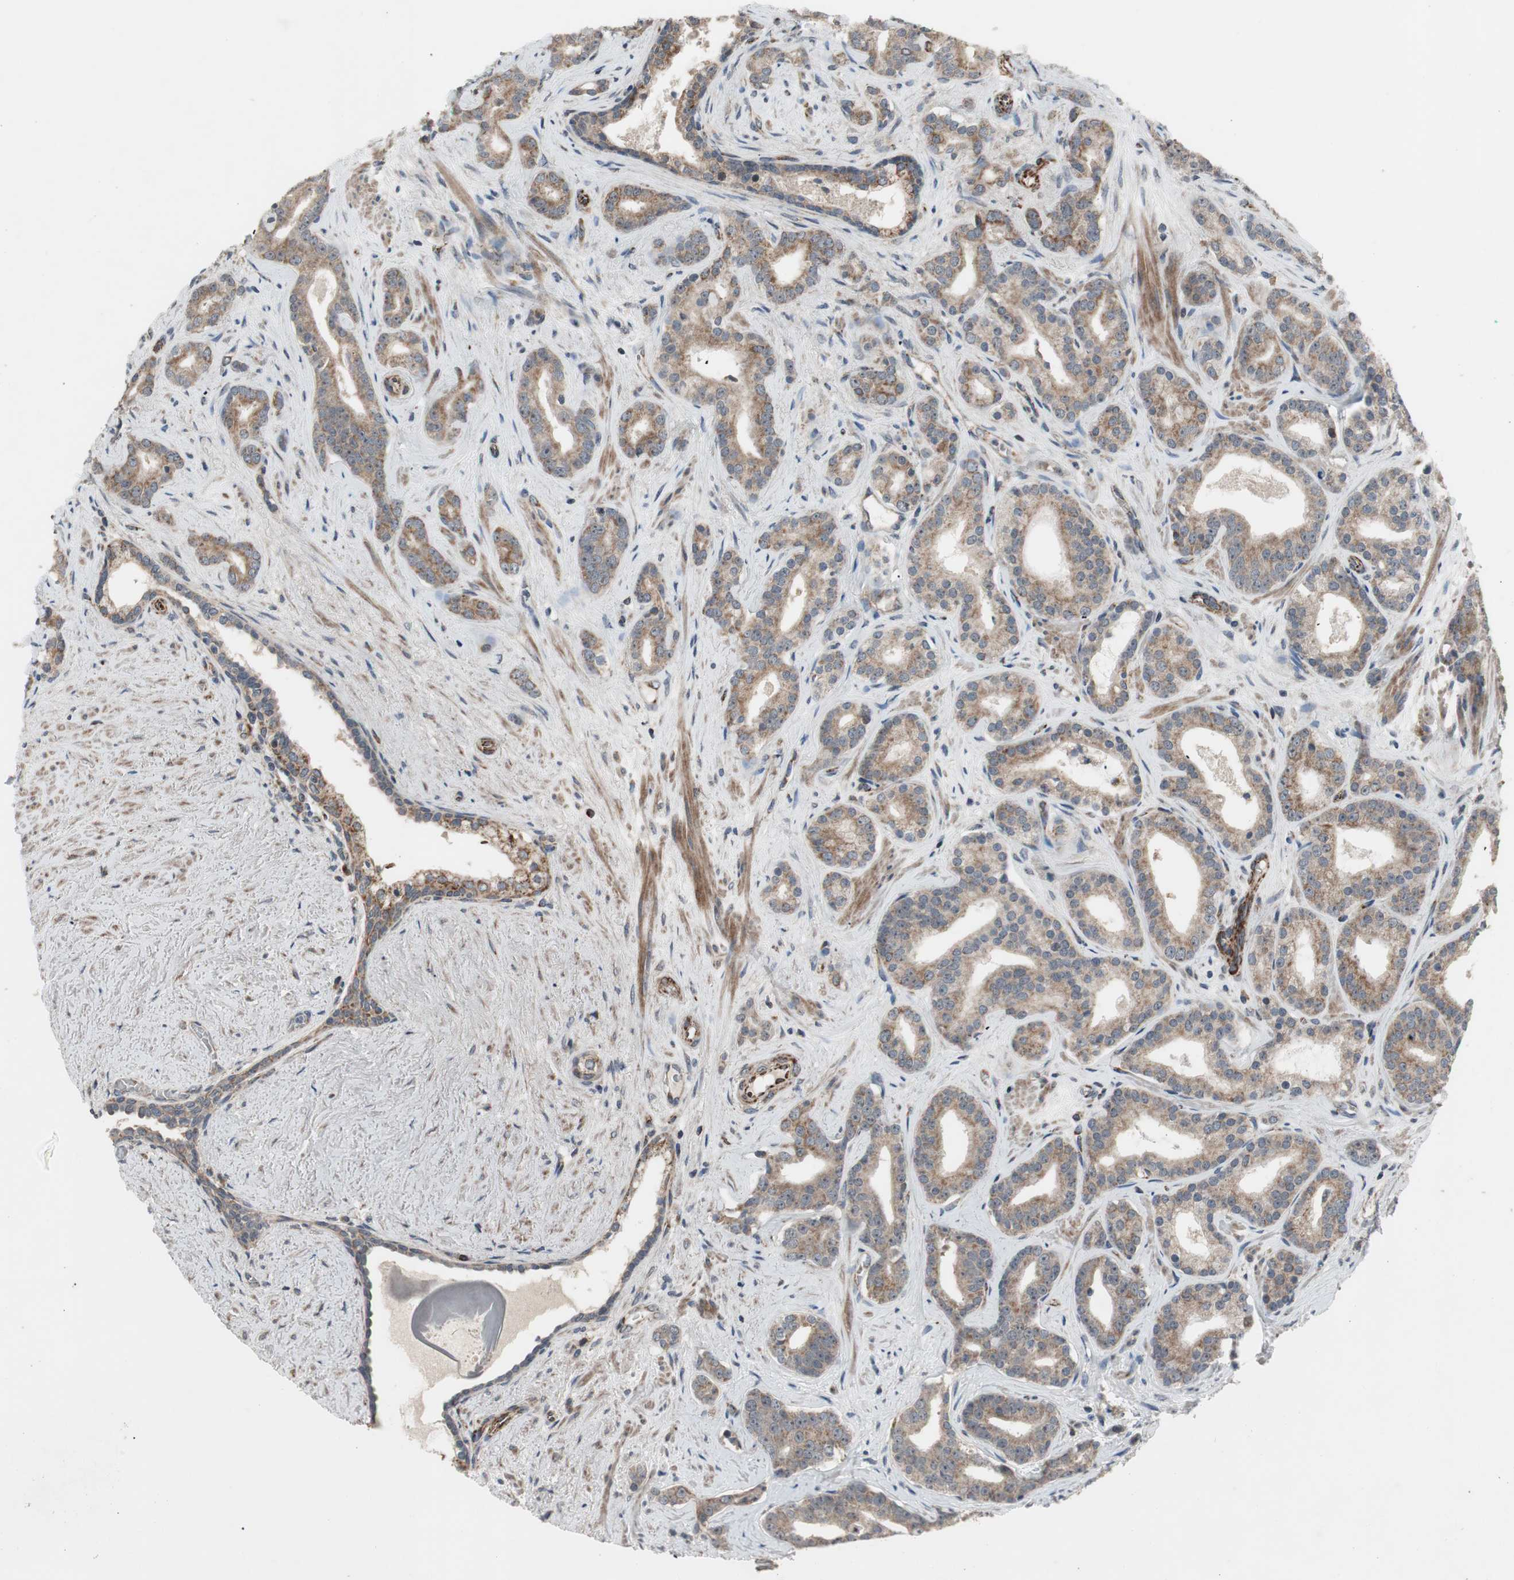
{"staining": {"intensity": "moderate", "quantity": ">75%", "location": "cytoplasmic/membranous"}, "tissue": "prostate cancer", "cell_type": "Tumor cells", "image_type": "cancer", "snomed": [{"axis": "morphology", "description": "Adenocarcinoma, Low grade"}, {"axis": "topography", "description": "Prostate"}], "caption": "Immunohistochemistry photomicrograph of prostate cancer stained for a protein (brown), which displays medium levels of moderate cytoplasmic/membranous staining in about >75% of tumor cells.", "gene": "CPT1A", "patient": {"sex": "male", "age": 63}}